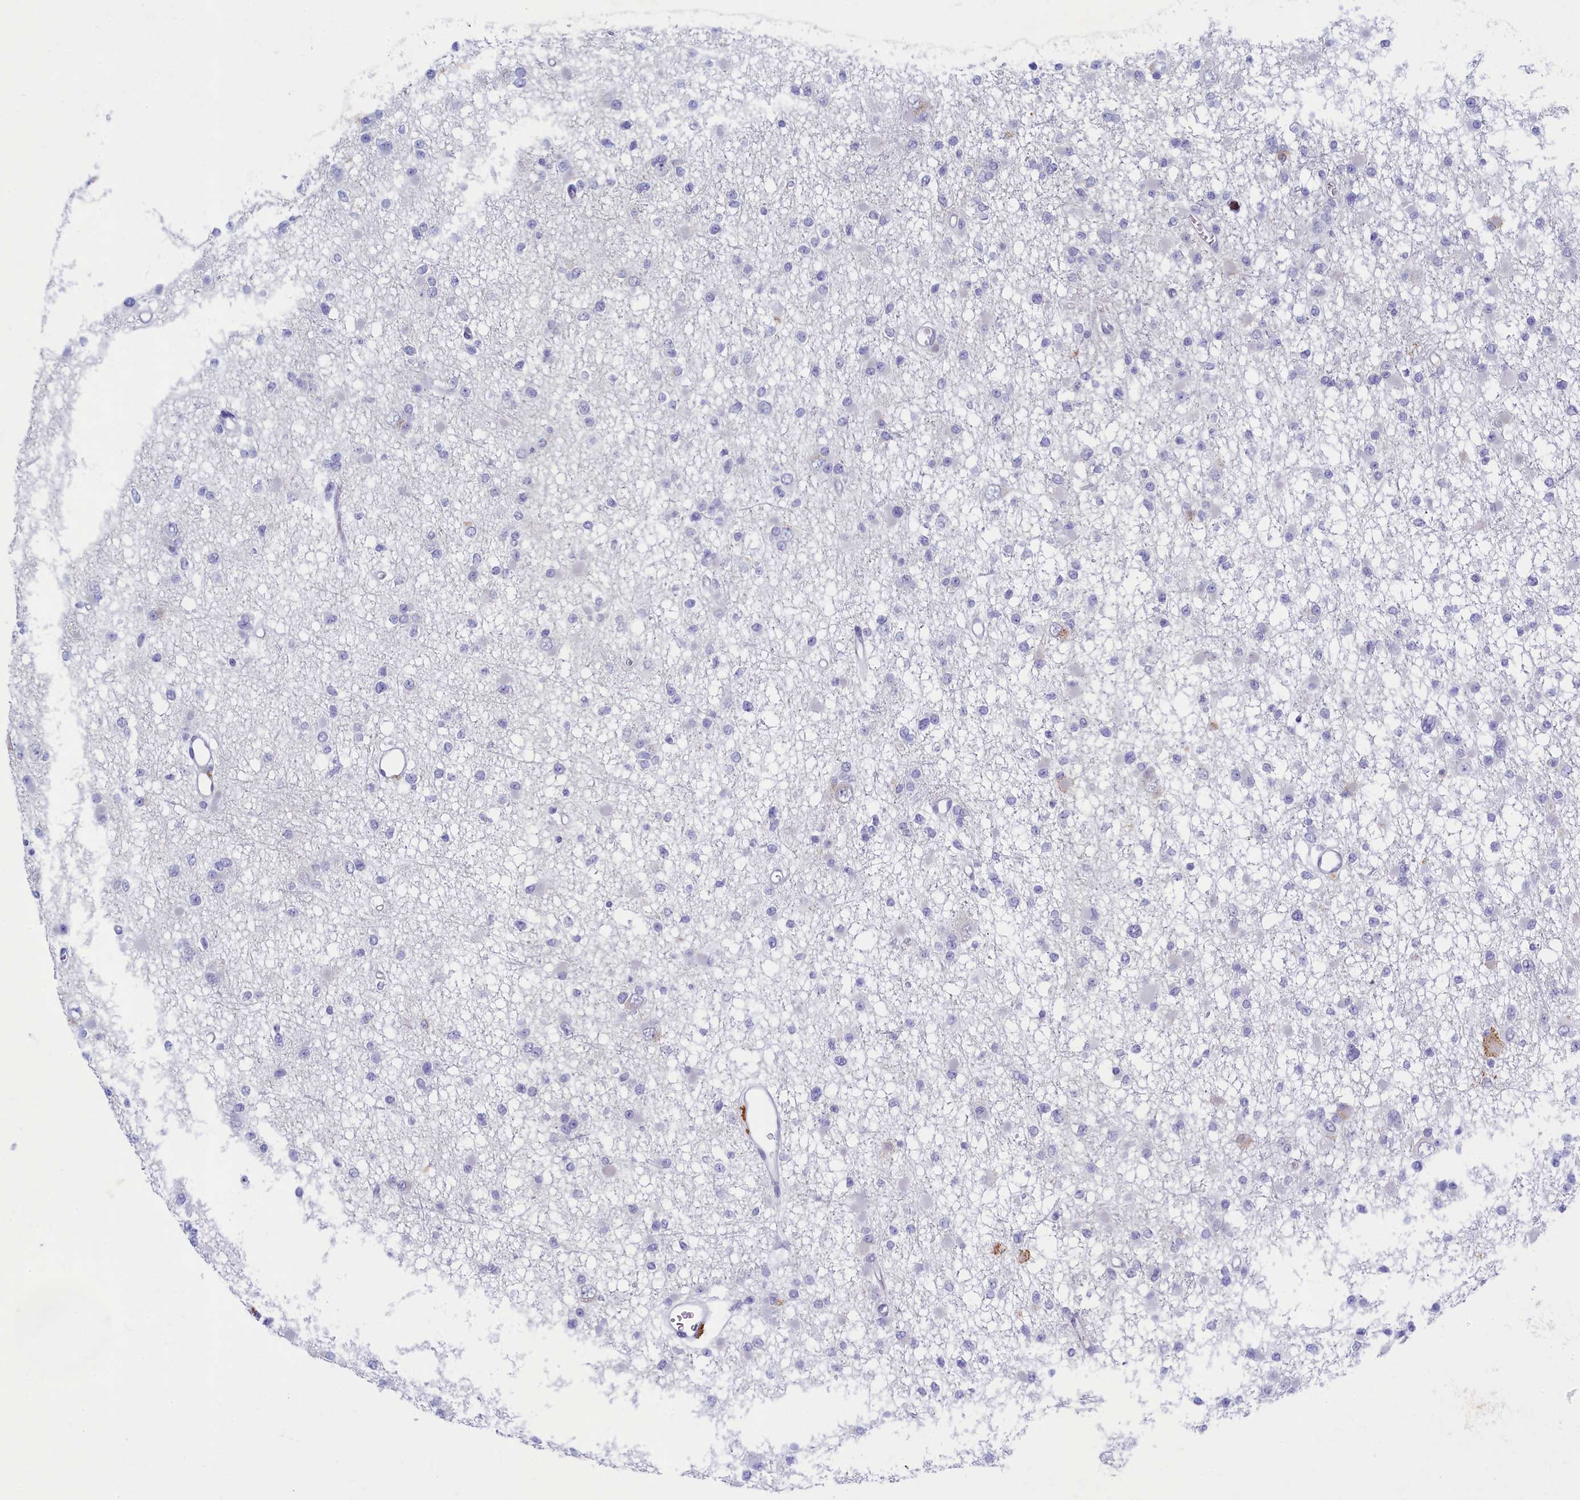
{"staining": {"intensity": "negative", "quantity": "none", "location": "none"}, "tissue": "glioma", "cell_type": "Tumor cells", "image_type": "cancer", "snomed": [{"axis": "morphology", "description": "Glioma, malignant, Low grade"}, {"axis": "topography", "description": "Brain"}], "caption": "Immunohistochemistry (IHC) histopathology image of neoplastic tissue: human glioma stained with DAB demonstrates no significant protein positivity in tumor cells. (DAB (3,3'-diaminobenzidine) IHC visualized using brightfield microscopy, high magnification).", "gene": "OCIAD2", "patient": {"sex": "female", "age": 22}}